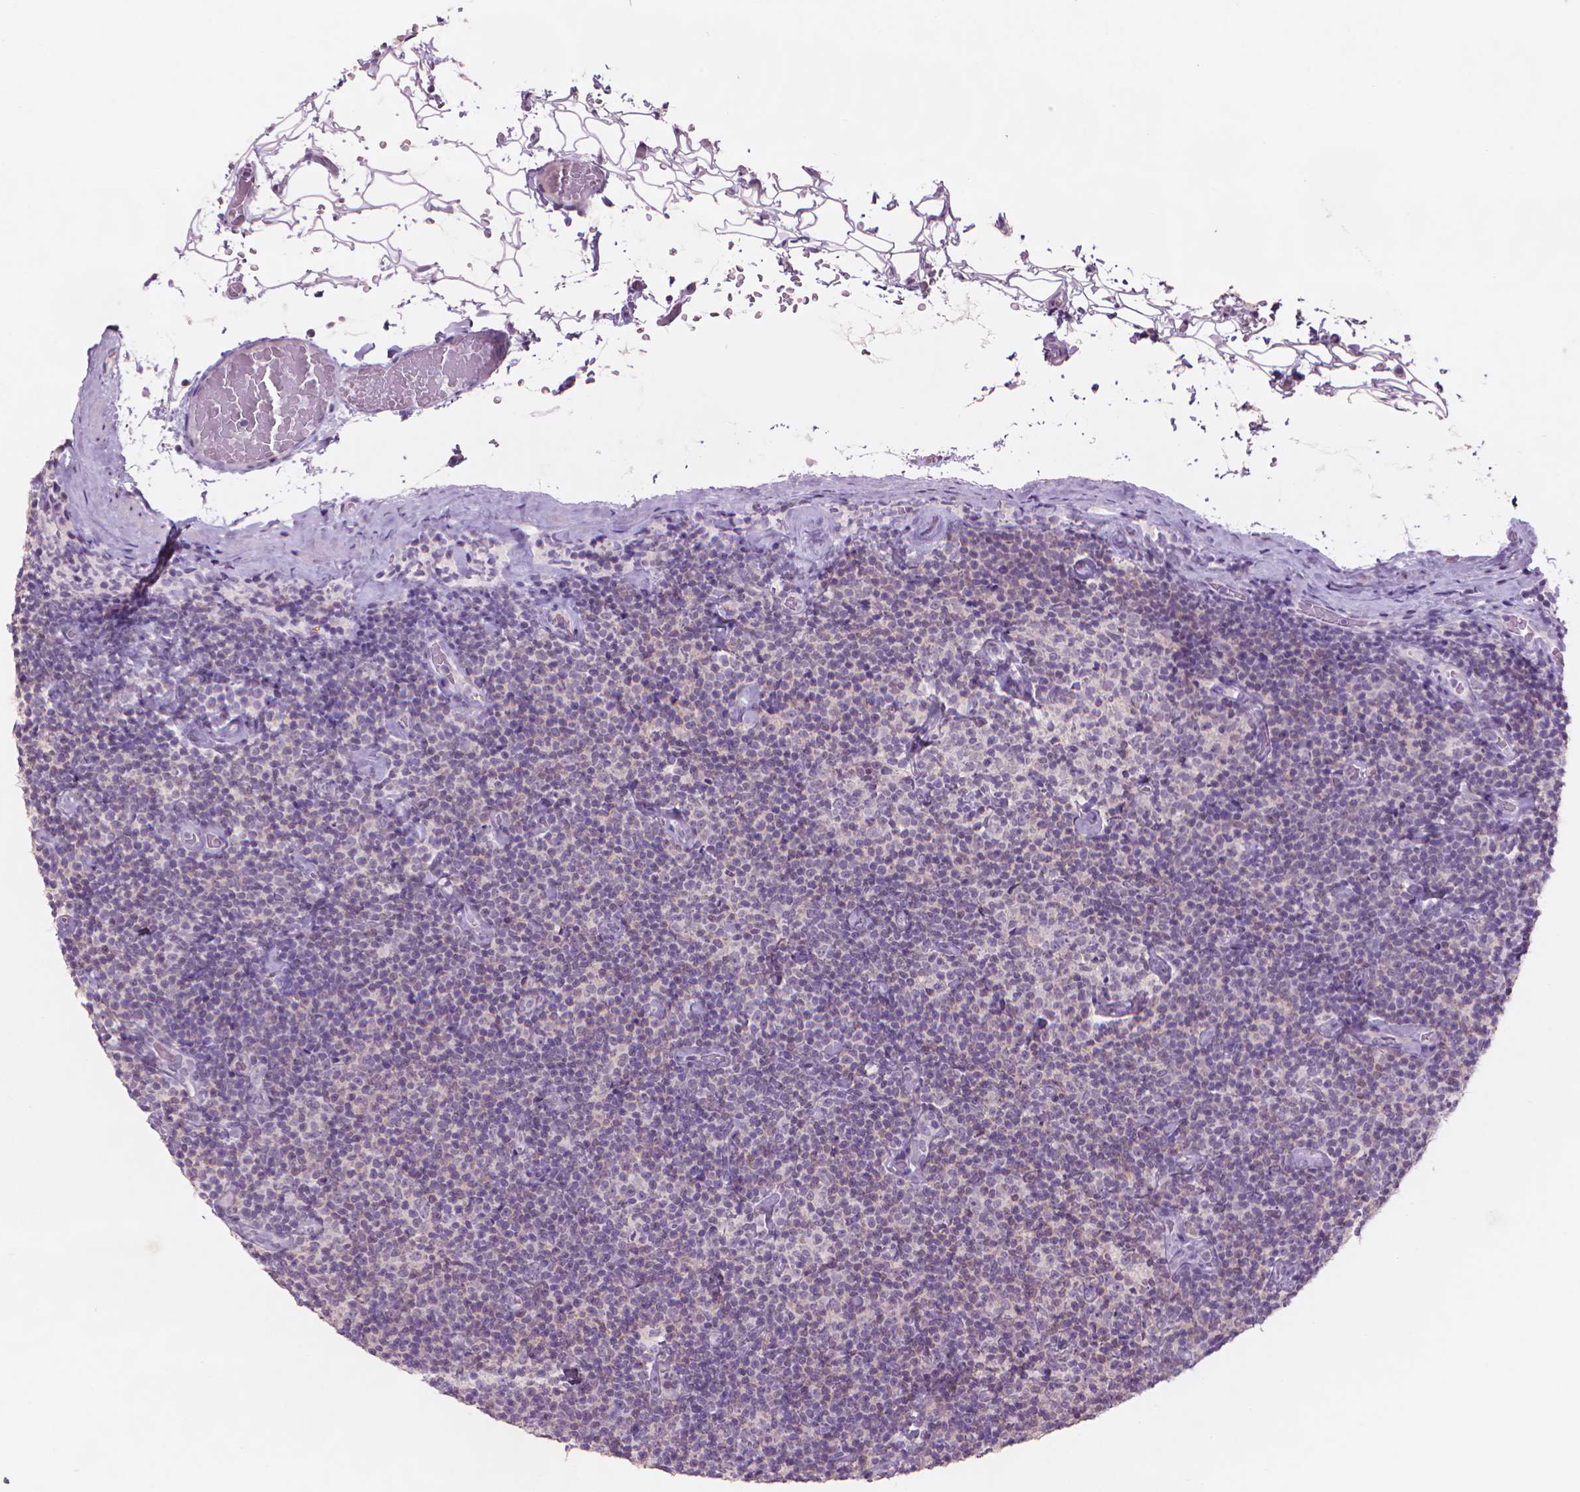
{"staining": {"intensity": "negative", "quantity": "none", "location": "none"}, "tissue": "lymphoma", "cell_type": "Tumor cells", "image_type": "cancer", "snomed": [{"axis": "morphology", "description": "Malignant lymphoma, non-Hodgkin's type, Low grade"}, {"axis": "topography", "description": "Lymph node"}], "caption": "IHC micrograph of malignant lymphoma, non-Hodgkin's type (low-grade) stained for a protein (brown), which reveals no expression in tumor cells. (DAB (3,3'-diaminobenzidine) IHC visualized using brightfield microscopy, high magnification).", "gene": "ENO2", "patient": {"sex": "male", "age": 81}}